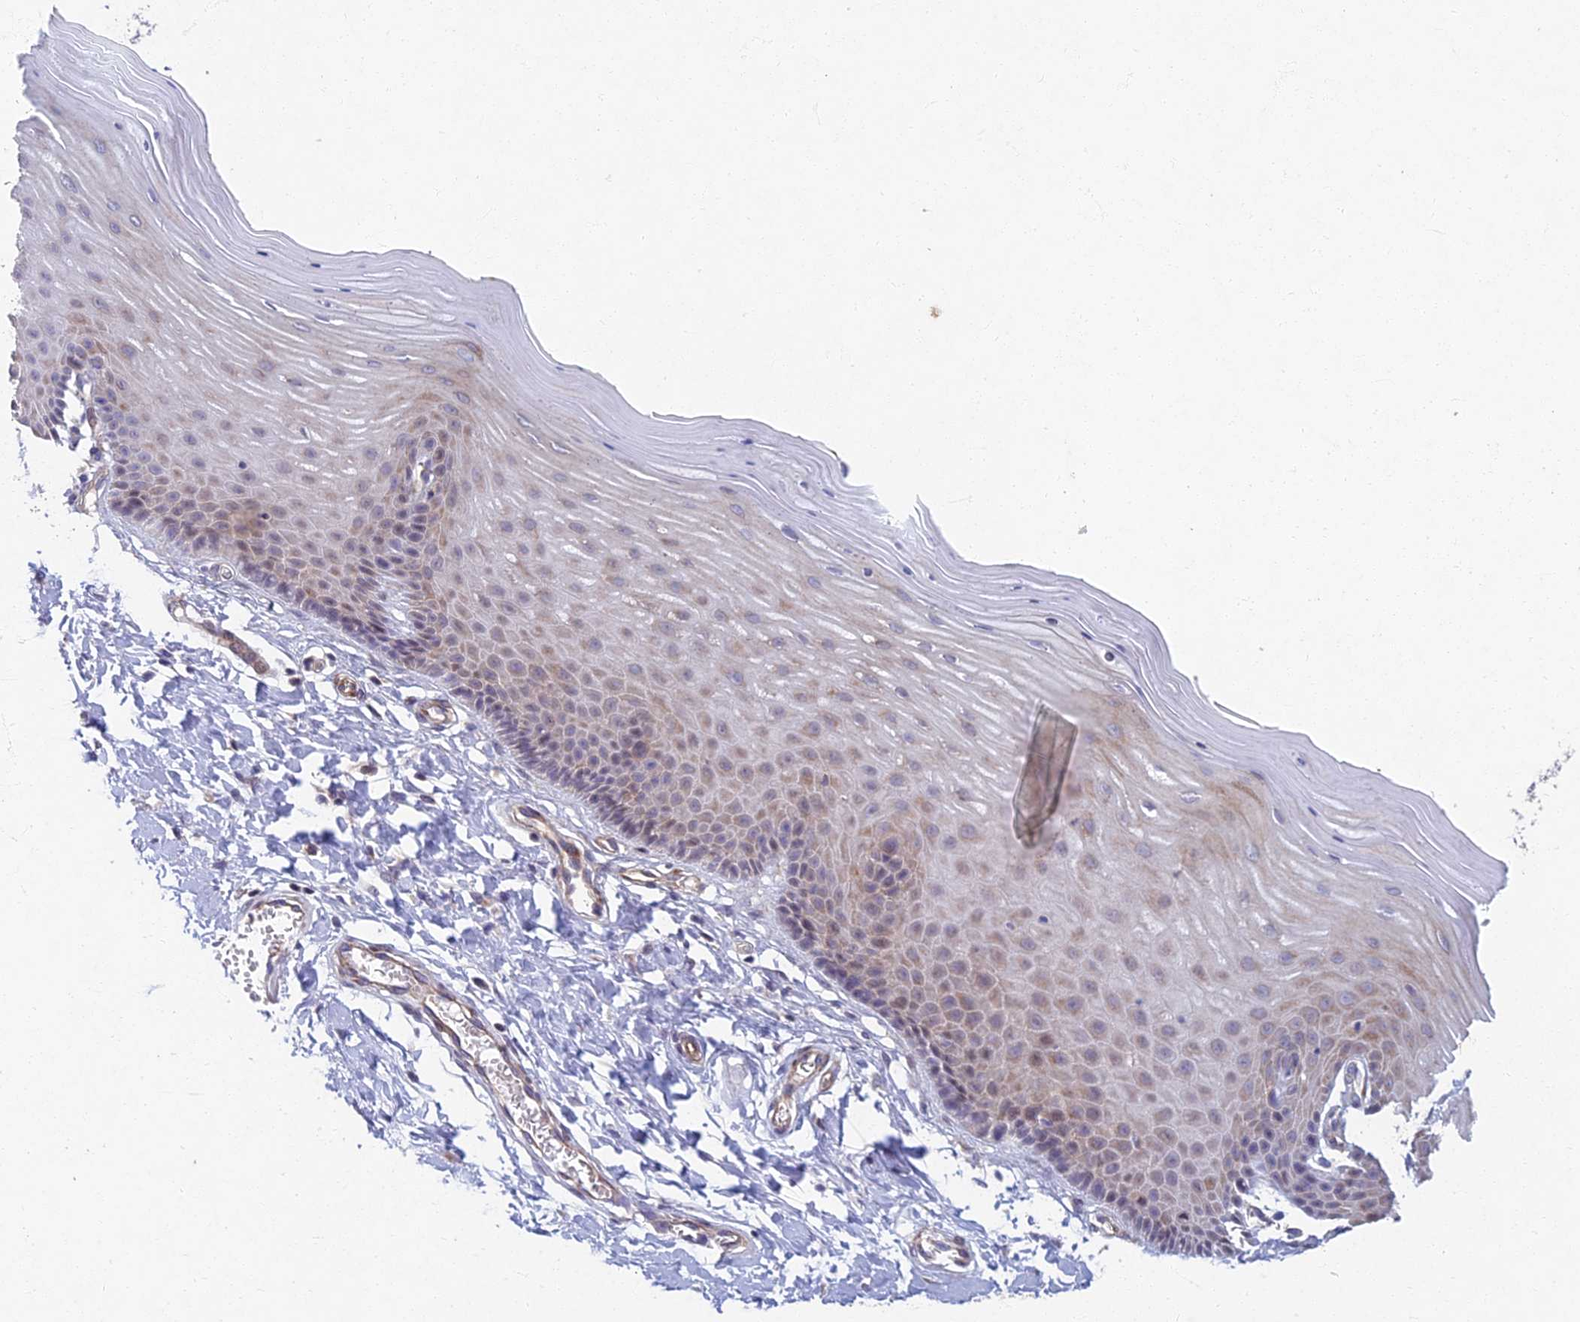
{"staining": {"intensity": "negative", "quantity": "none", "location": "none"}, "tissue": "cervix", "cell_type": "Glandular cells", "image_type": "normal", "snomed": [{"axis": "morphology", "description": "Normal tissue, NOS"}, {"axis": "topography", "description": "Cervix"}], "caption": "IHC of unremarkable cervix displays no positivity in glandular cells. Brightfield microscopy of IHC stained with DAB (brown) and hematoxylin (blue), captured at high magnification.", "gene": "RHBDL2", "patient": {"sex": "female", "age": 55}}